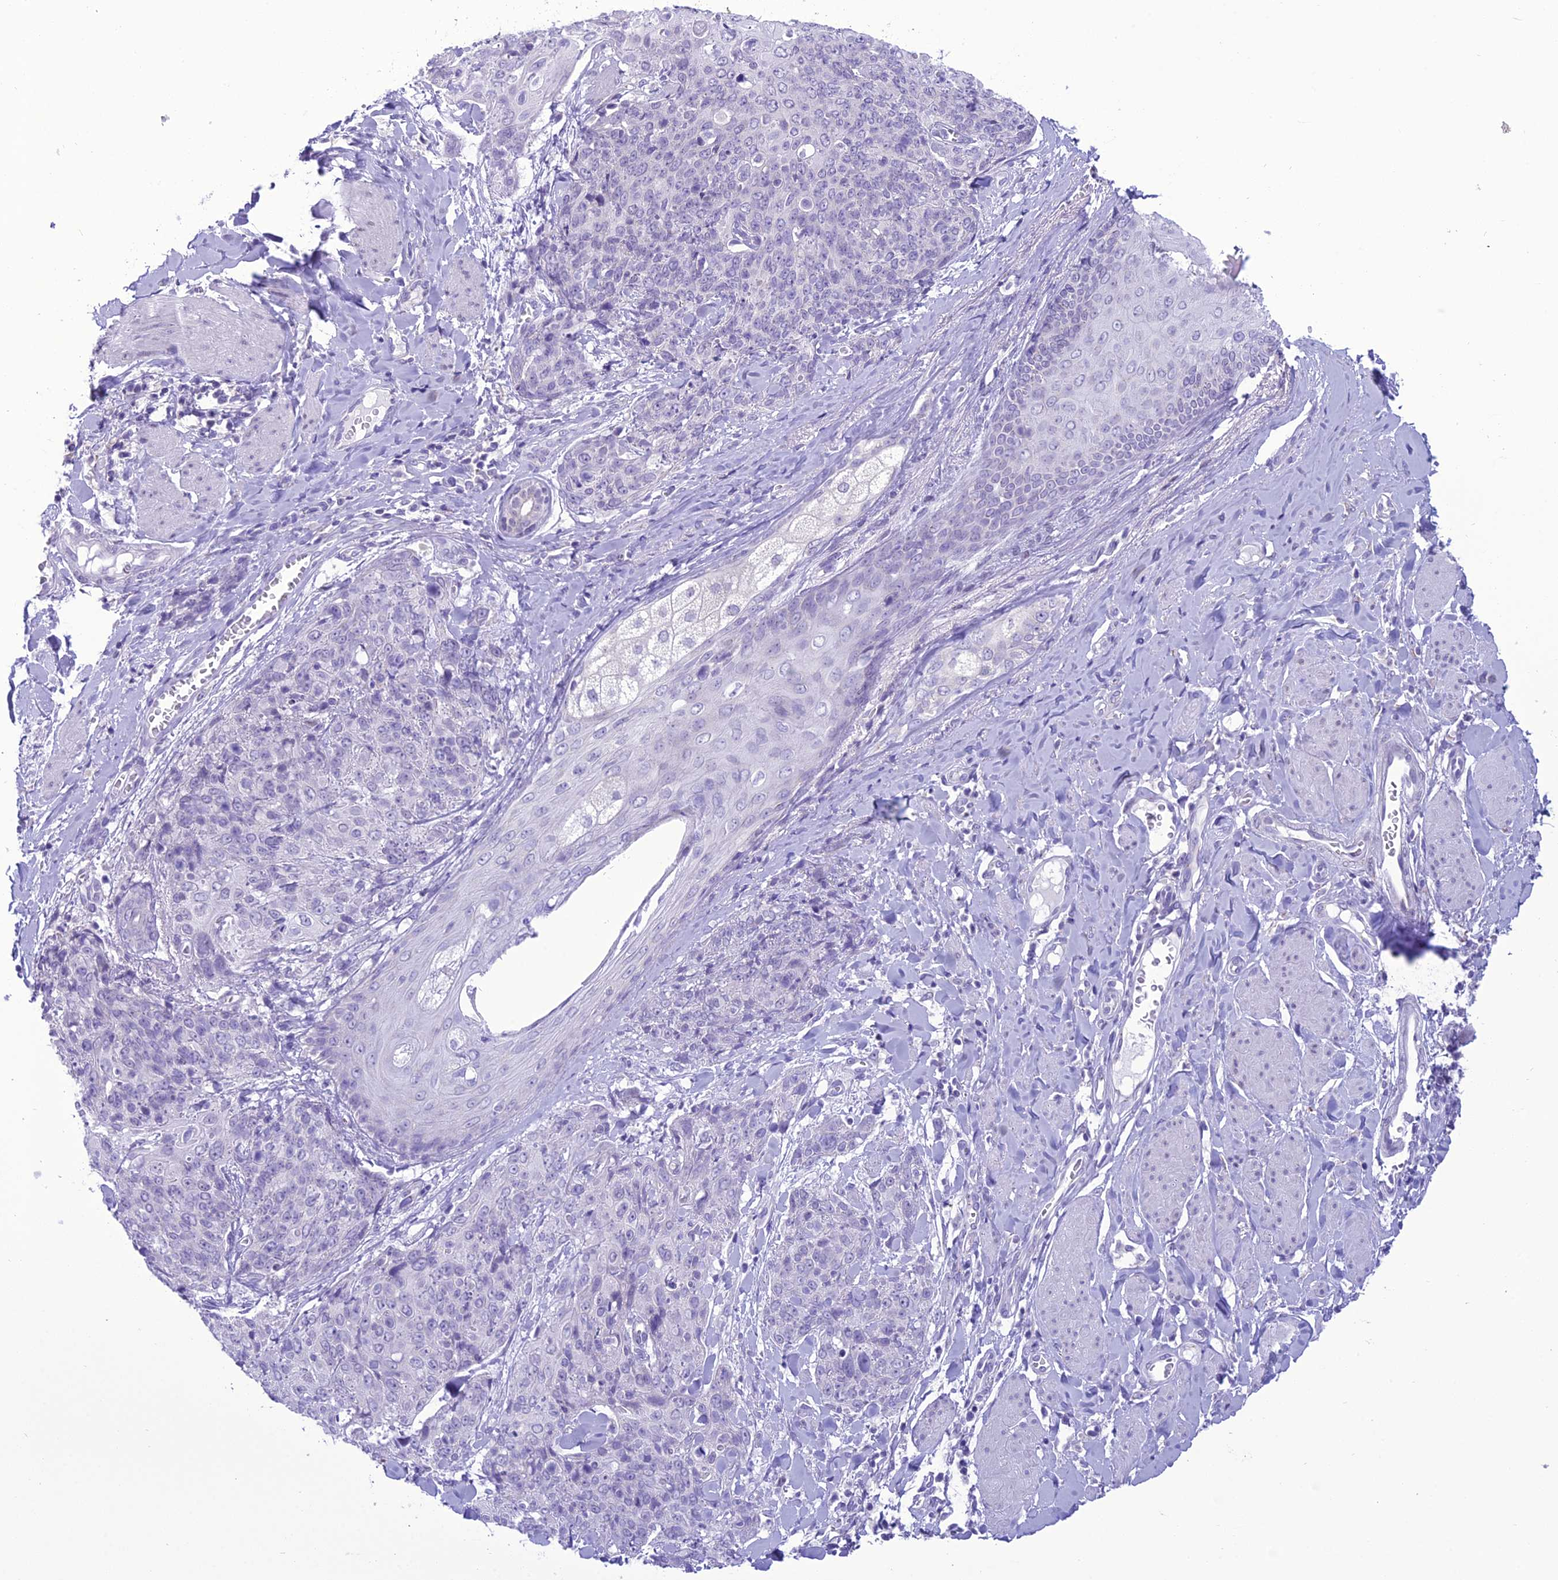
{"staining": {"intensity": "negative", "quantity": "none", "location": "none"}, "tissue": "skin cancer", "cell_type": "Tumor cells", "image_type": "cancer", "snomed": [{"axis": "morphology", "description": "Squamous cell carcinoma, NOS"}, {"axis": "topography", "description": "Skin"}, {"axis": "topography", "description": "Vulva"}], "caption": "High power microscopy micrograph of an IHC micrograph of skin cancer, revealing no significant positivity in tumor cells.", "gene": "B9D2", "patient": {"sex": "female", "age": 85}}